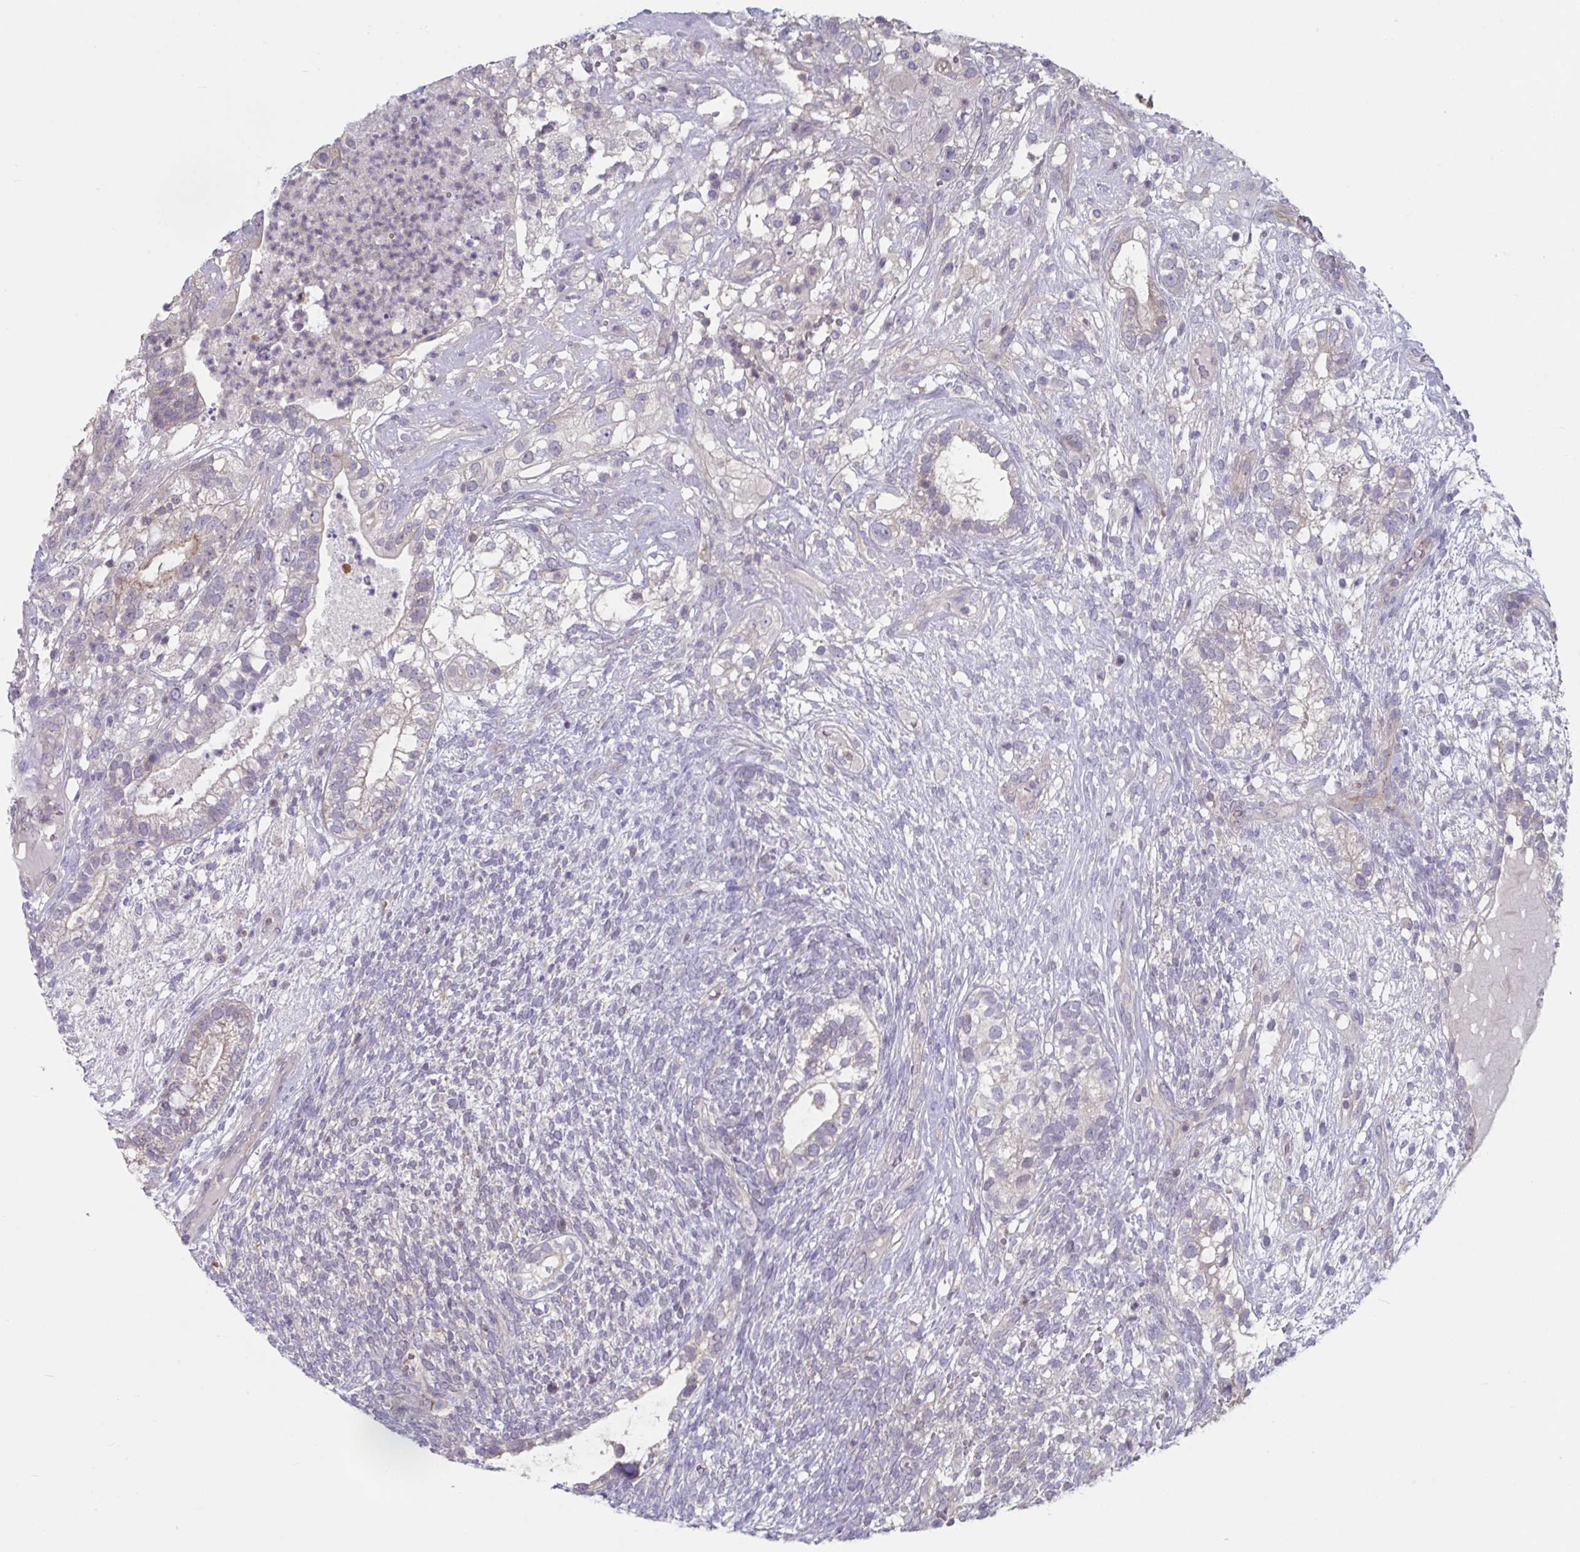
{"staining": {"intensity": "moderate", "quantity": "<25%", "location": "cytoplasmic/membranous"}, "tissue": "testis cancer", "cell_type": "Tumor cells", "image_type": "cancer", "snomed": [{"axis": "morphology", "description": "Seminoma, NOS"}, {"axis": "morphology", "description": "Carcinoma, Embryonal, NOS"}, {"axis": "topography", "description": "Testis"}], "caption": "Immunohistochemistry (DAB (3,3'-diaminobenzidine)) staining of human testis cancer demonstrates moderate cytoplasmic/membranous protein staining in approximately <25% of tumor cells. The staining was performed using DAB (3,3'-diaminobenzidine) to visualize the protein expression in brown, while the nuclei were stained in blue with hematoxylin (Magnification: 20x).", "gene": "STK26", "patient": {"sex": "male", "age": 41}}